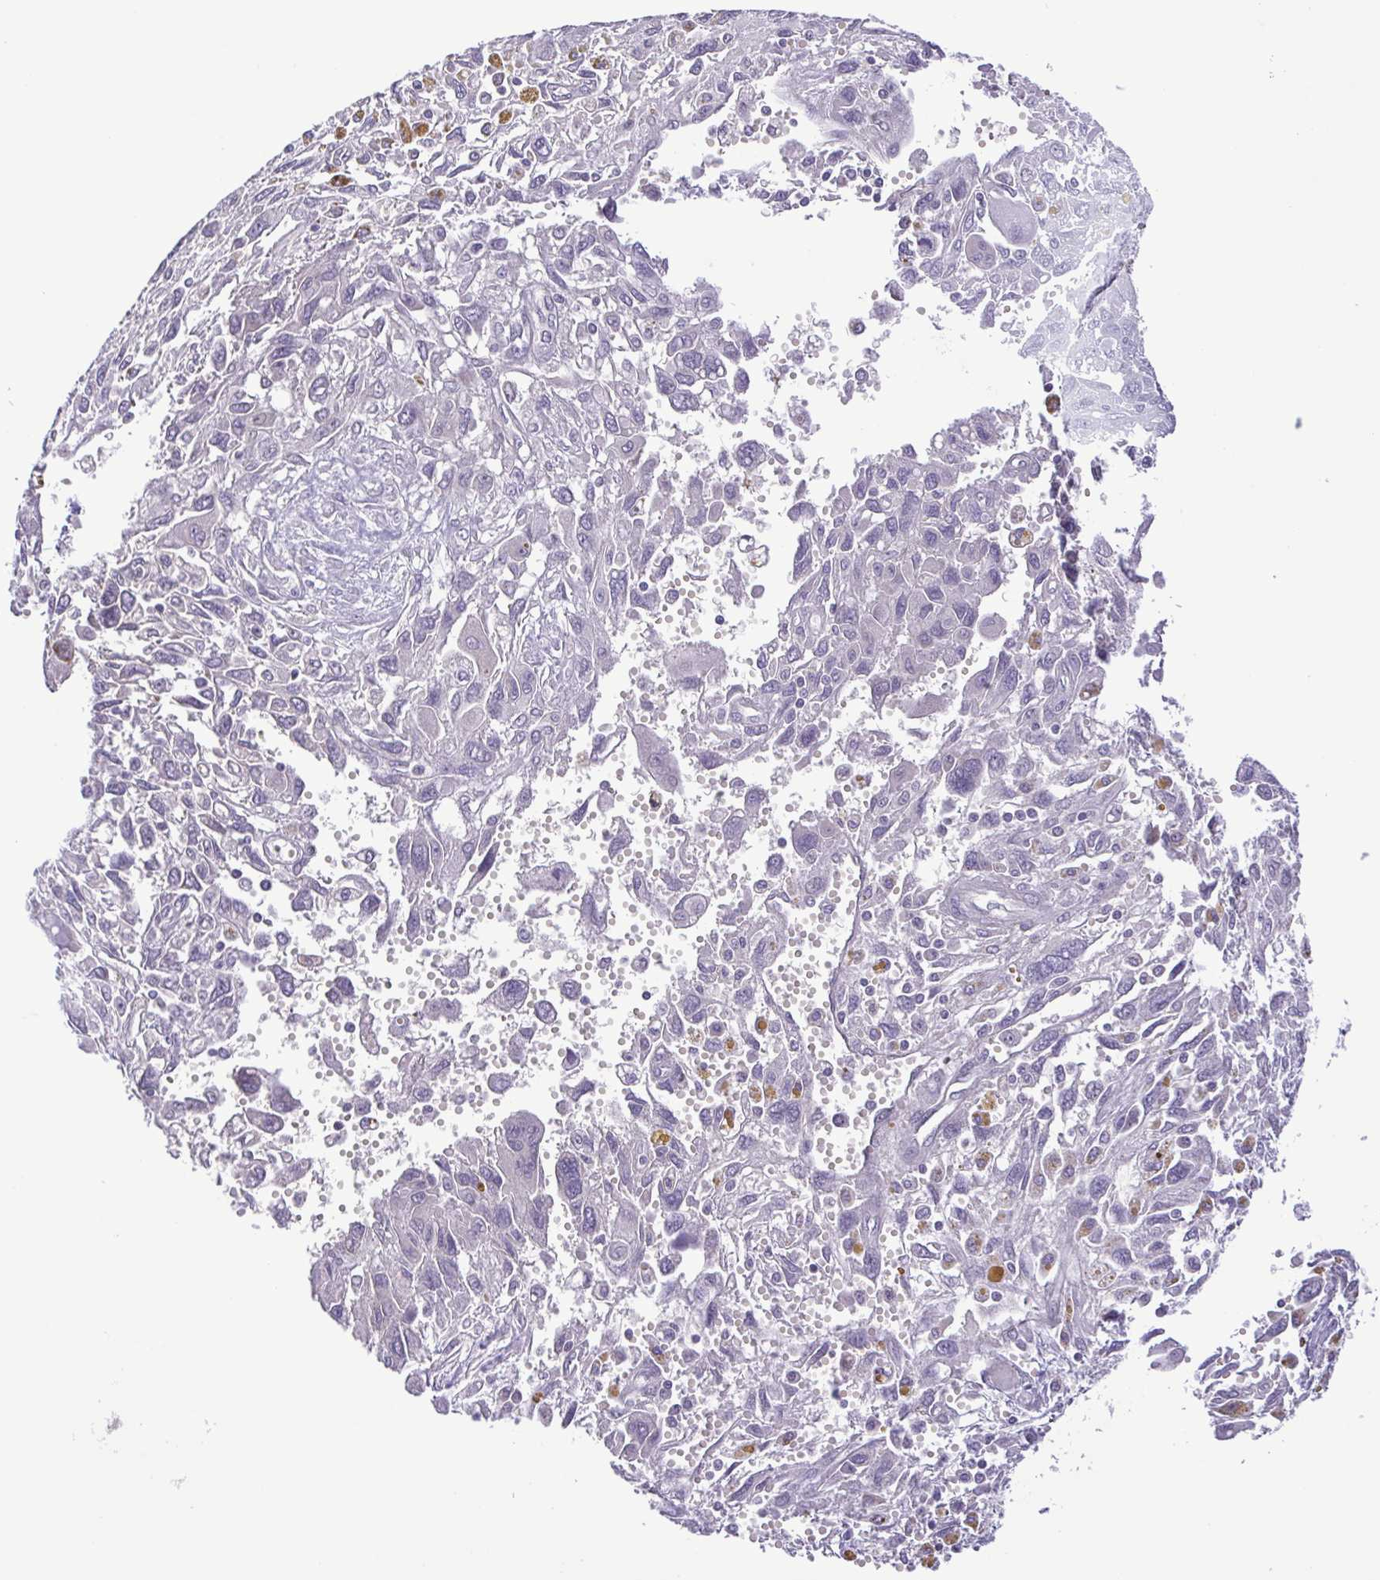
{"staining": {"intensity": "negative", "quantity": "none", "location": "none"}, "tissue": "pancreatic cancer", "cell_type": "Tumor cells", "image_type": "cancer", "snomed": [{"axis": "morphology", "description": "Adenocarcinoma, NOS"}, {"axis": "topography", "description": "Pancreas"}], "caption": "There is no significant staining in tumor cells of pancreatic adenocarcinoma.", "gene": "IL1RN", "patient": {"sex": "female", "age": 47}}